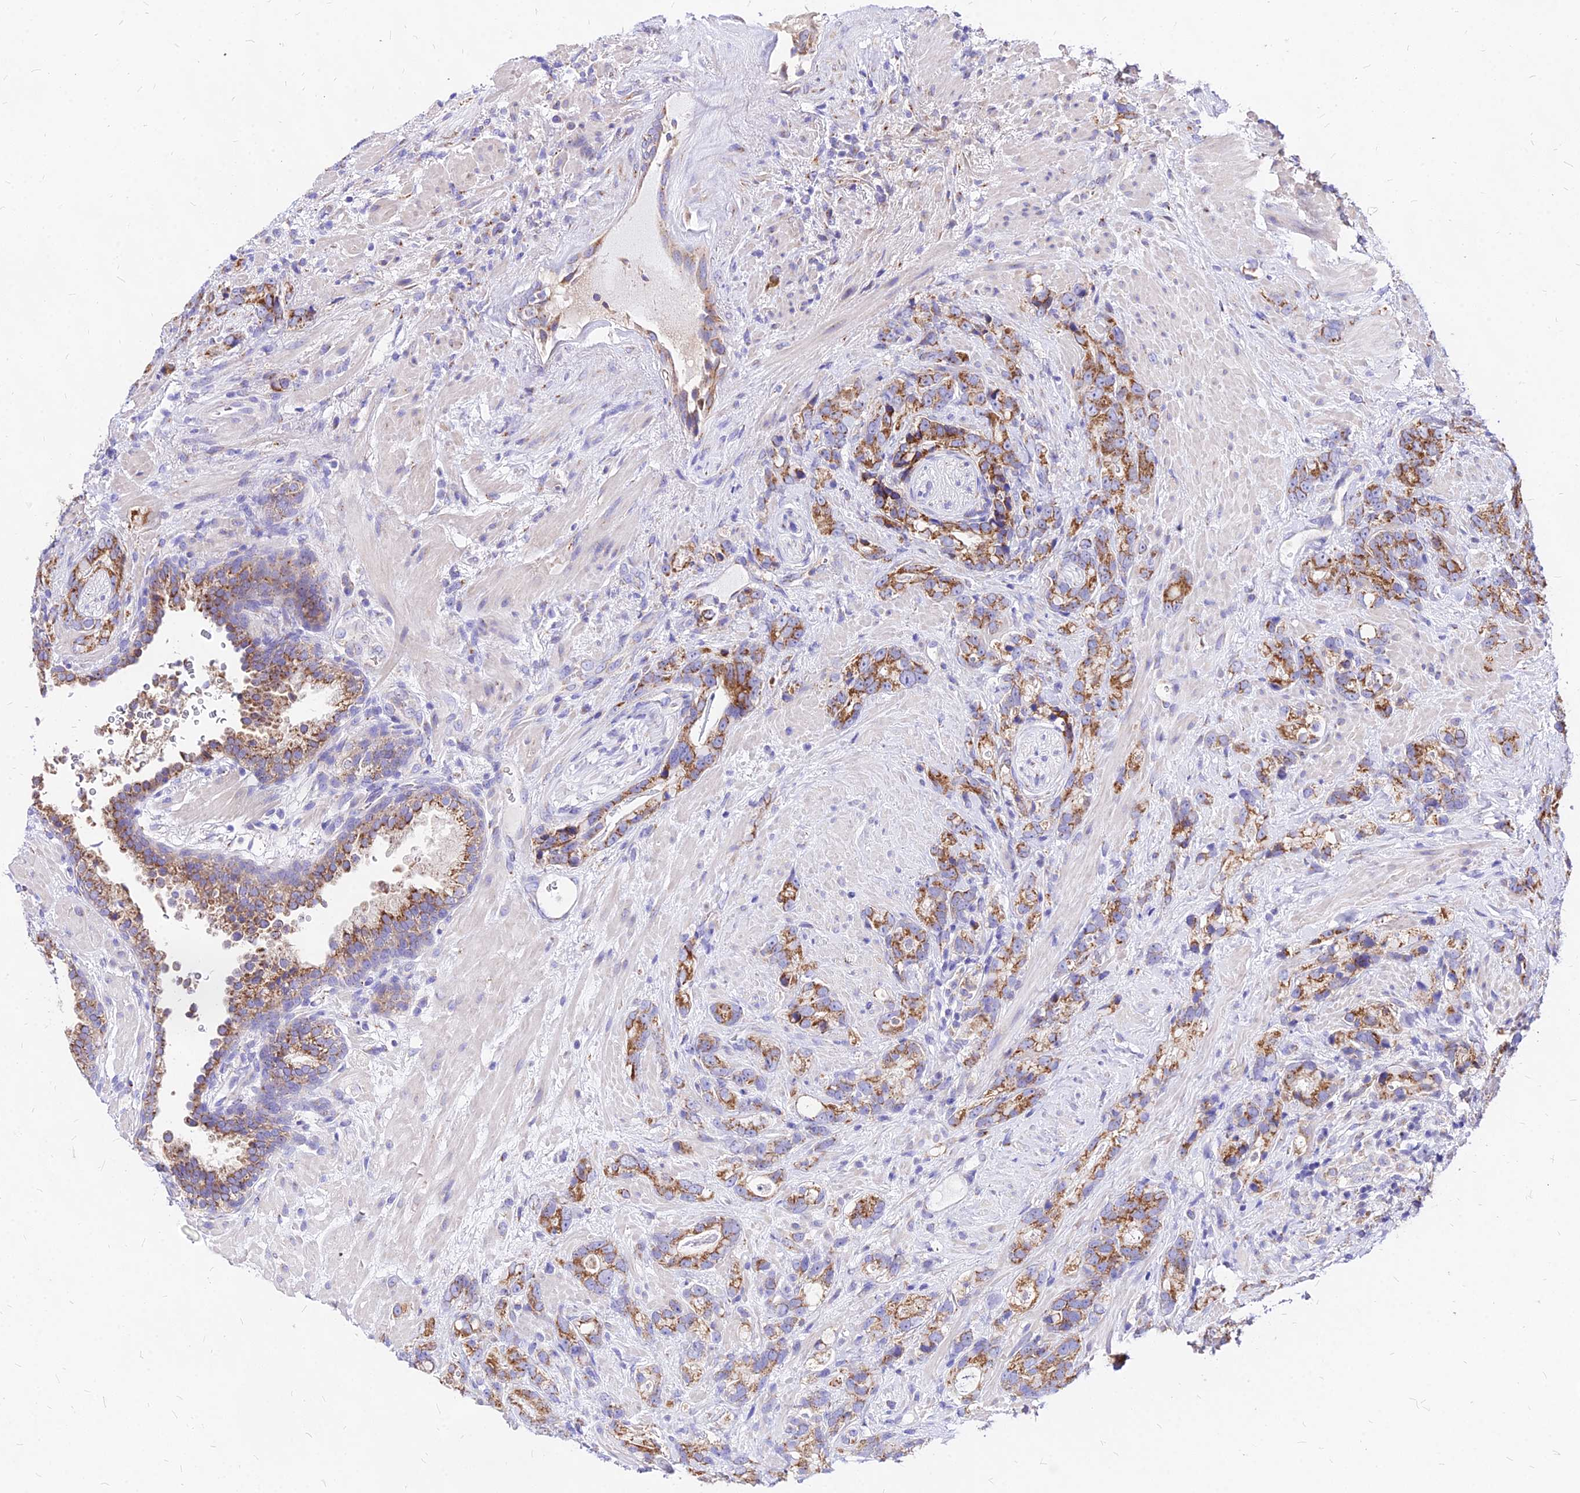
{"staining": {"intensity": "moderate", "quantity": ">75%", "location": "cytoplasmic/membranous"}, "tissue": "prostate cancer", "cell_type": "Tumor cells", "image_type": "cancer", "snomed": [{"axis": "morphology", "description": "Adenocarcinoma, High grade"}, {"axis": "topography", "description": "Prostate"}], "caption": "Prostate high-grade adenocarcinoma tissue reveals moderate cytoplasmic/membranous expression in about >75% of tumor cells", "gene": "MRPL3", "patient": {"sex": "male", "age": 74}}